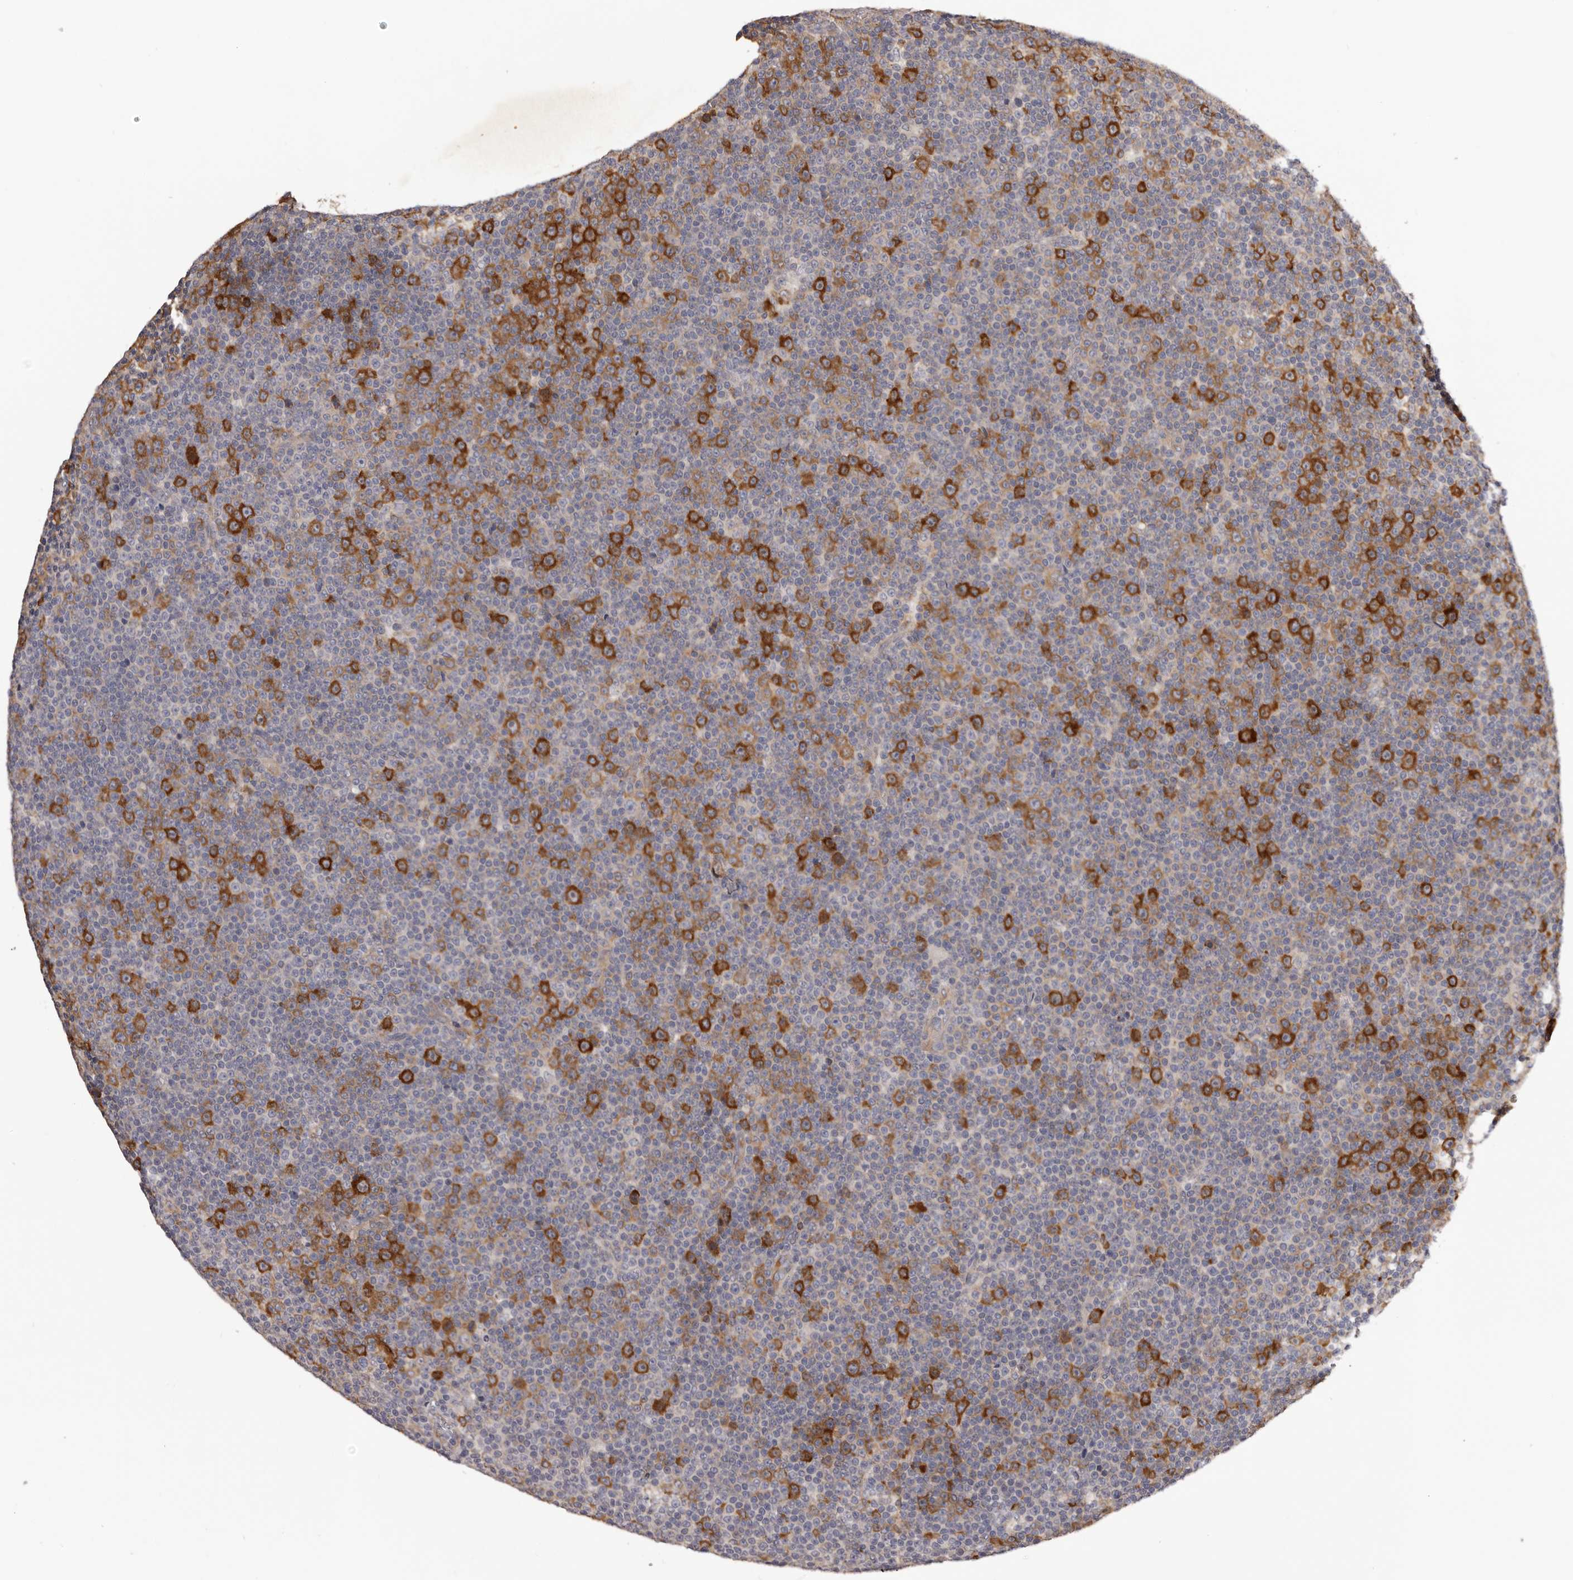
{"staining": {"intensity": "strong", "quantity": "25%-75%", "location": "cytoplasmic/membranous"}, "tissue": "lymphoma", "cell_type": "Tumor cells", "image_type": "cancer", "snomed": [{"axis": "morphology", "description": "Malignant lymphoma, non-Hodgkin's type, Low grade"}, {"axis": "topography", "description": "Lymph node"}], "caption": "A micrograph of lymphoma stained for a protein shows strong cytoplasmic/membranous brown staining in tumor cells.", "gene": "LTV1", "patient": {"sex": "female", "age": 67}}